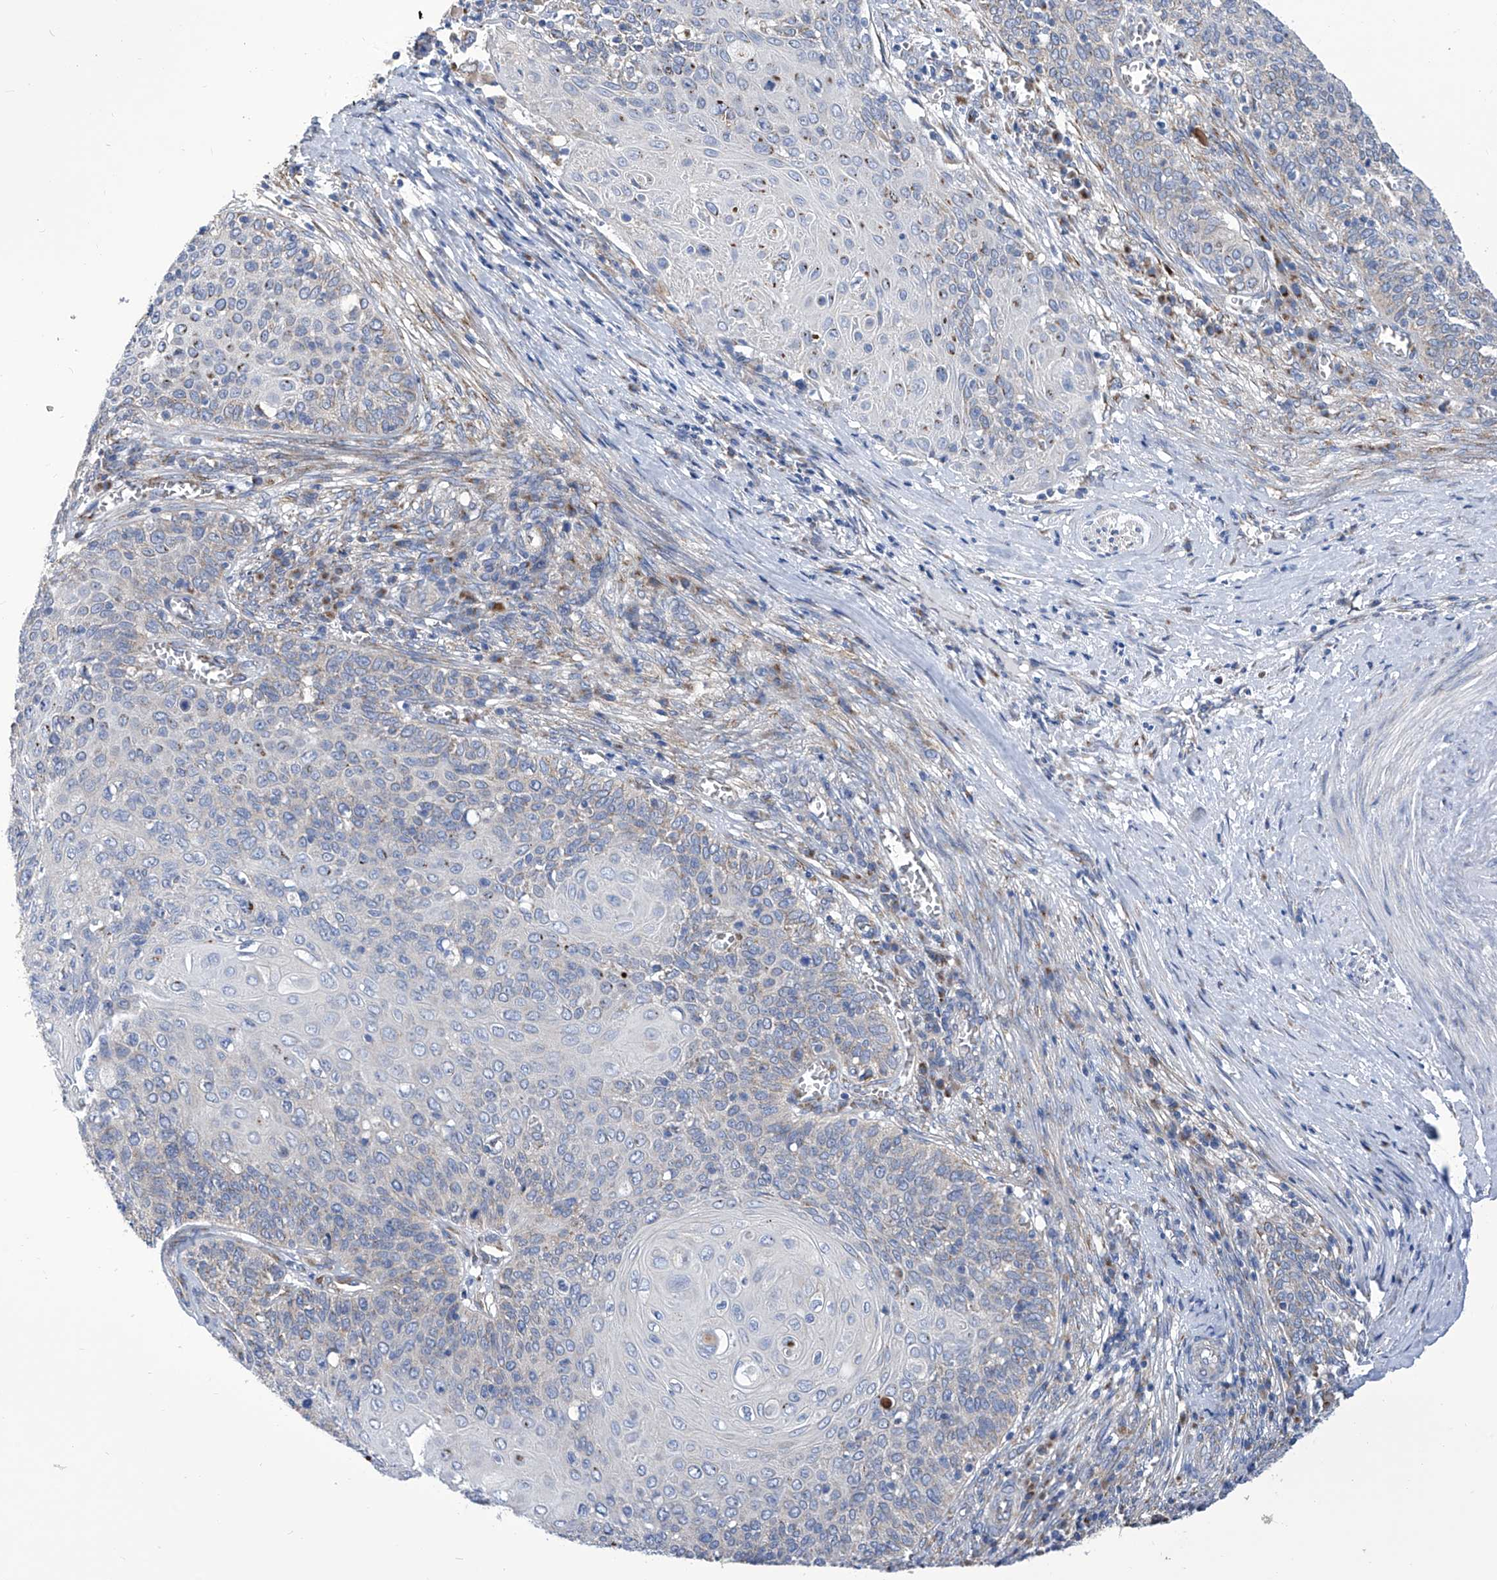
{"staining": {"intensity": "weak", "quantity": "<25%", "location": "cytoplasmic/membranous"}, "tissue": "cervical cancer", "cell_type": "Tumor cells", "image_type": "cancer", "snomed": [{"axis": "morphology", "description": "Squamous cell carcinoma, NOS"}, {"axis": "topography", "description": "Cervix"}], "caption": "Cervical cancer was stained to show a protein in brown. There is no significant positivity in tumor cells.", "gene": "TJAP1", "patient": {"sex": "female", "age": 39}}